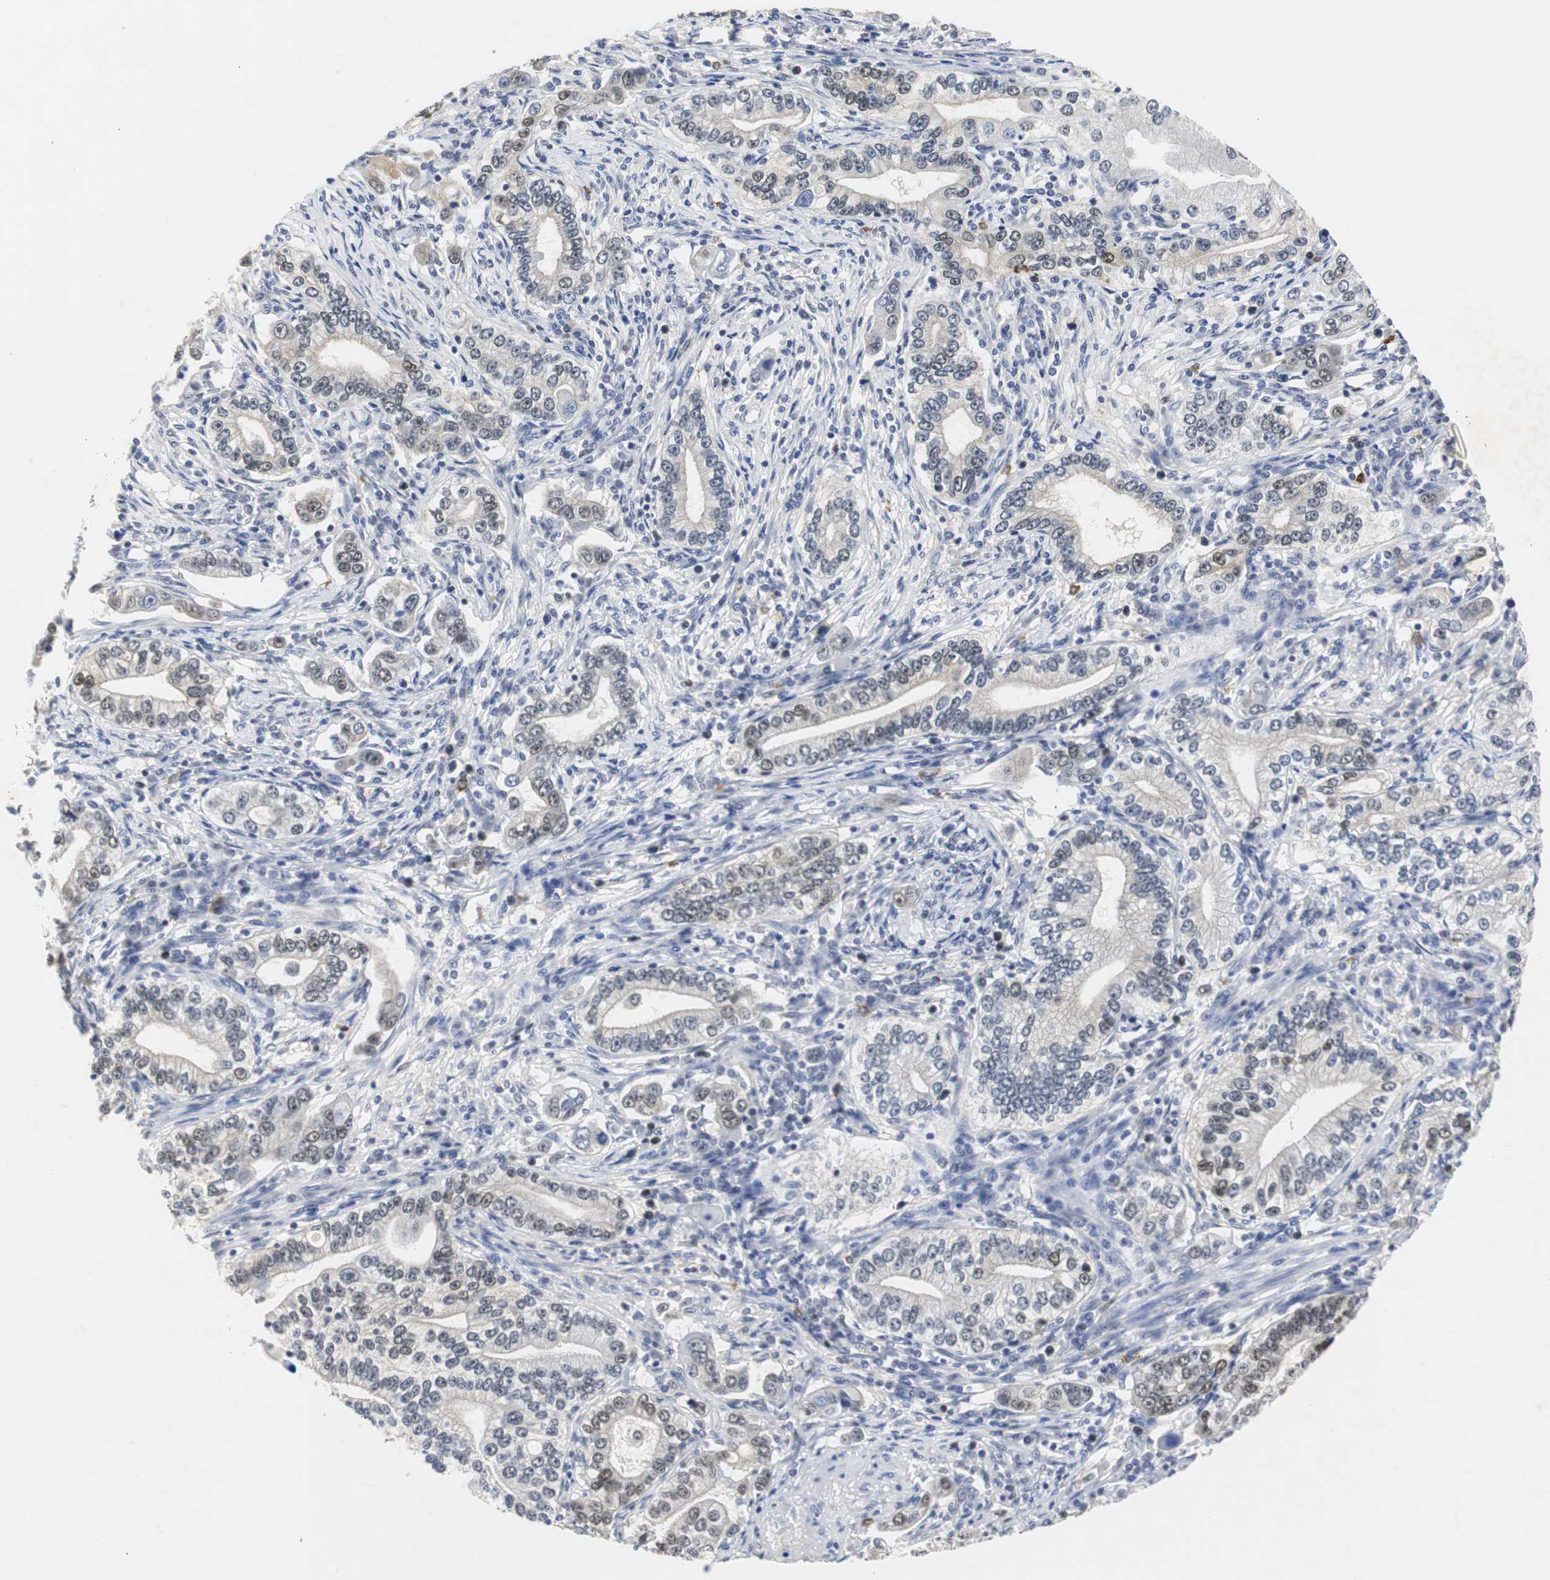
{"staining": {"intensity": "moderate", "quantity": "25%-75%", "location": "nuclear"}, "tissue": "stomach cancer", "cell_type": "Tumor cells", "image_type": "cancer", "snomed": [{"axis": "morphology", "description": "Adenocarcinoma, NOS"}, {"axis": "topography", "description": "Stomach, lower"}], "caption": "A brown stain highlights moderate nuclear positivity of a protein in human stomach adenocarcinoma tumor cells.", "gene": "ZFC3H1", "patient": {"sex": "female", "age": 72}}